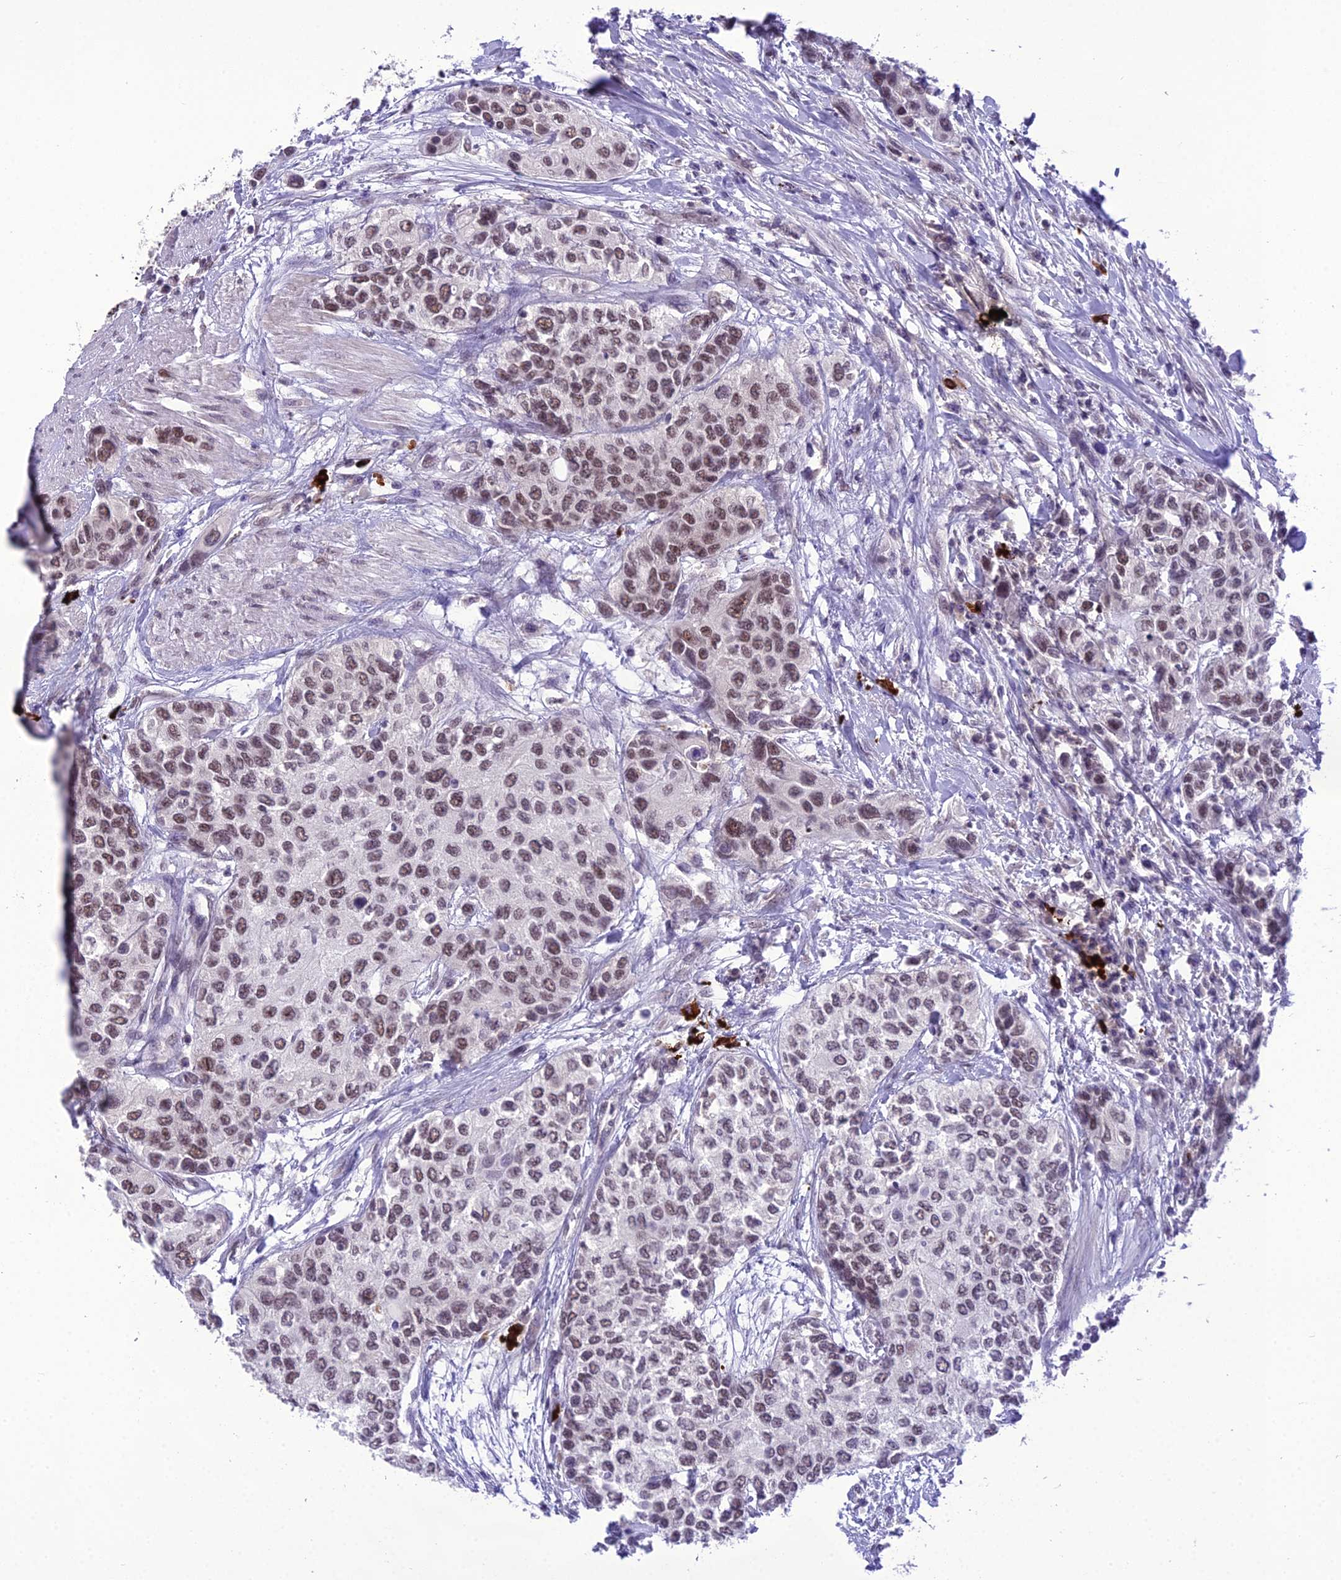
{"staining": {"intensity": "moderate", "quantity": ">75%", "location": "nuclear"}, "tissue": "urothelial cancer", "cell_type": "Tumor cells", "image_type": "cancer", "snomed": [{"axis": "morphology", "description": "Urothelial carcinoma, High grade"}, {"axis": "topography", "description": "Urinary bladder"}], "caption": "Human urothelial cancer stained with a protein marker displays moderate staining in tumor cells.", "gene": "SH3RF3", "patient": {"sex": "female", "age": 56}}